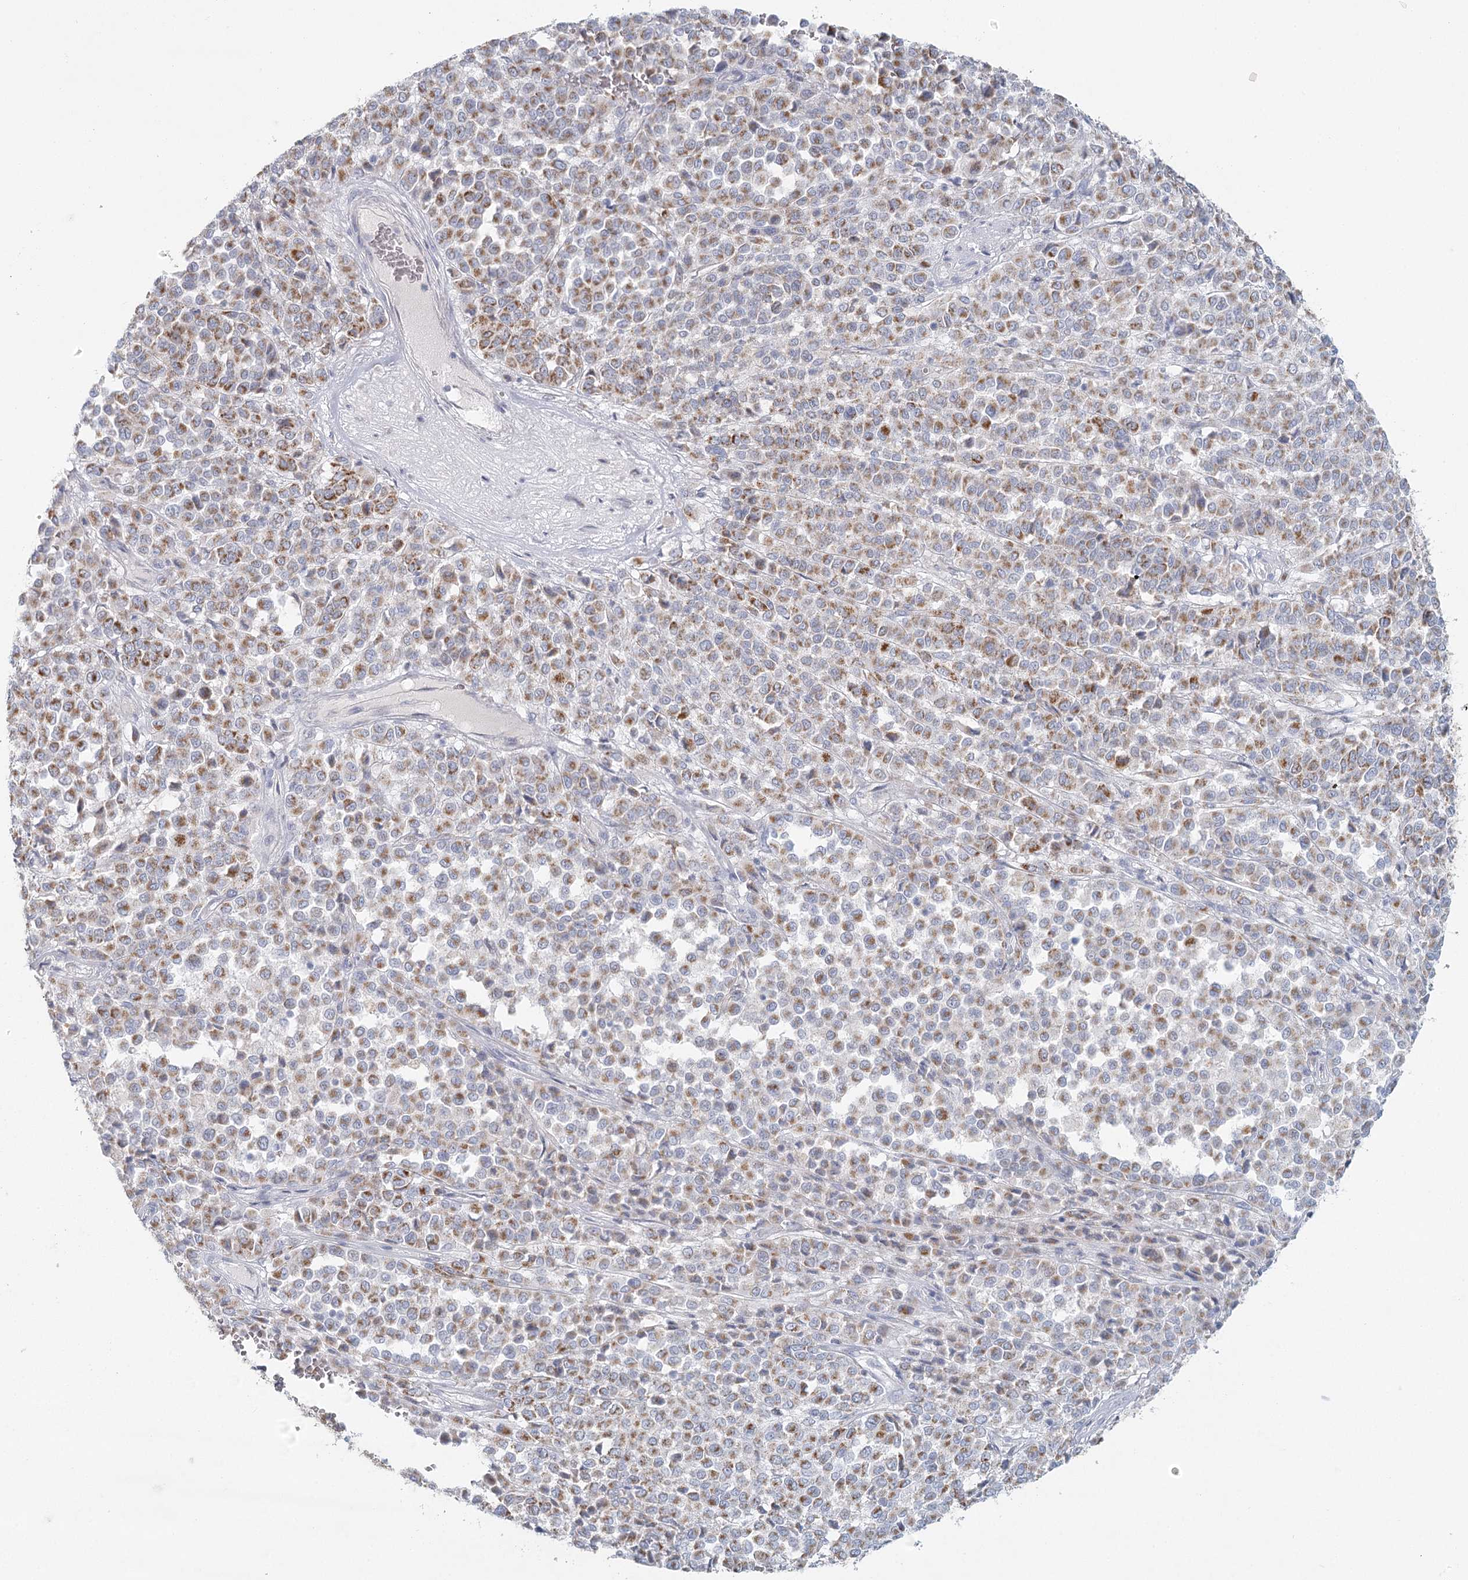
{"staining": {"intensity": "moderate", "quantity": ">75%", "location": "cytoplasmic/membranous"}, "tissue": "melanoma", "cell_type": "Tumor cells", "image_type": "cancer", "snomed": [{"axis": "morphology", "description": "Malignant melanoma, Metastatic site"}, {"axis": "topography", "description": "Pancreas"}], "caption": "This is a micrograph of immunohistochemistry staining of melanoma, which shows moderate positivity in the cytoplasmic/membranous of tumor cells.", "gene": "BPHL", "patient": {"sex": "female", "age": 30}}